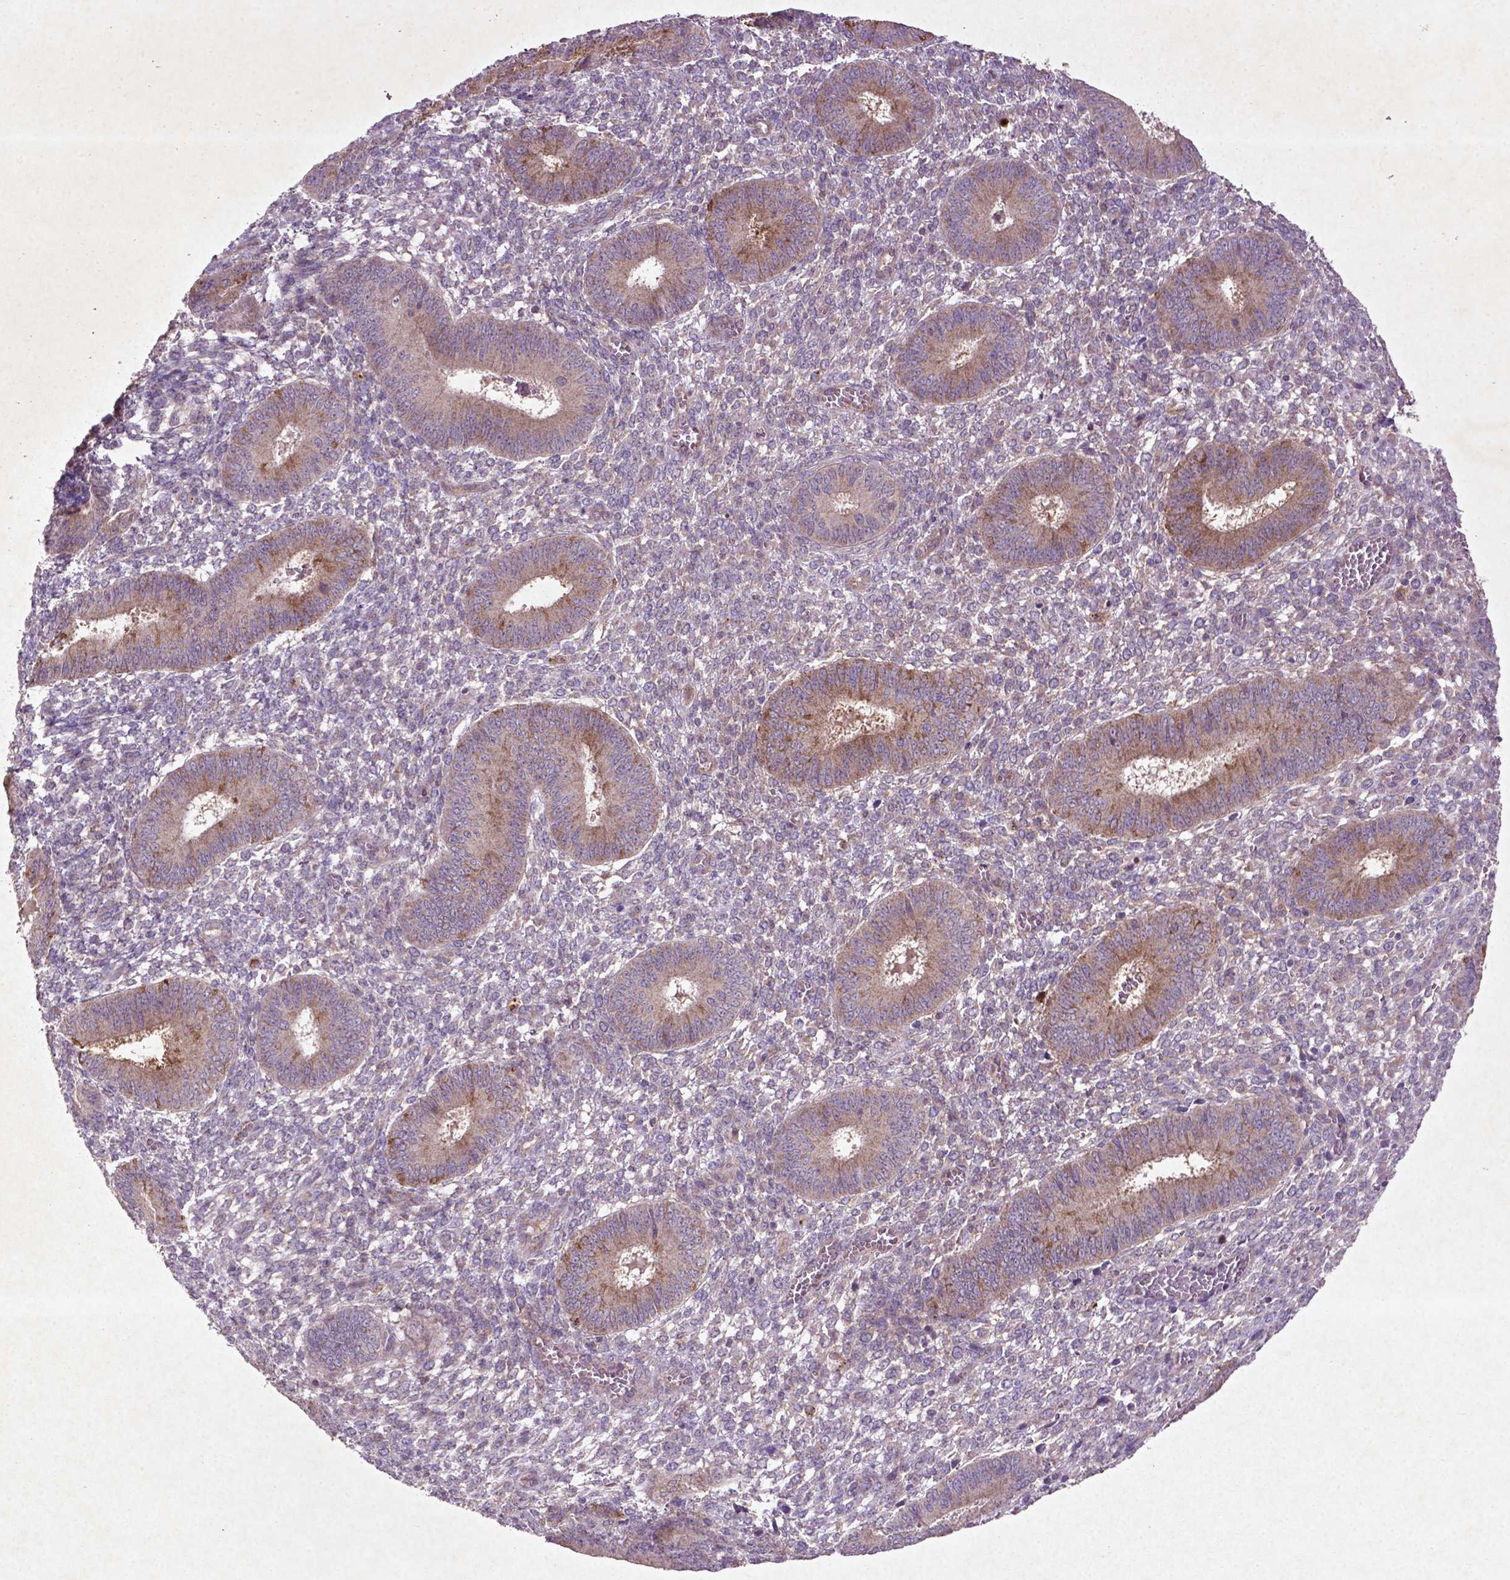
{"staining": {"intensity": "weak", "quantity": "25%-75%", "location": "cytoplasmic/membranous"}, "tissue": "endometrium", "cell_type": "Cells in endometrial stroma", "image_type": "normal", "snomed": [{"axis": "morphology", "description": "Normal tissue, NOS"}, {"axis": "topography", "description": "Endometrium"}], "caption": "The image demonstrates staining of benign endometrium, revealing weak cytoplasmic/membranous protein staining (brown color) within cells in endometrial stroma.", "gene": "MTOR", "patient": {"sex": "female", "age": 42}}